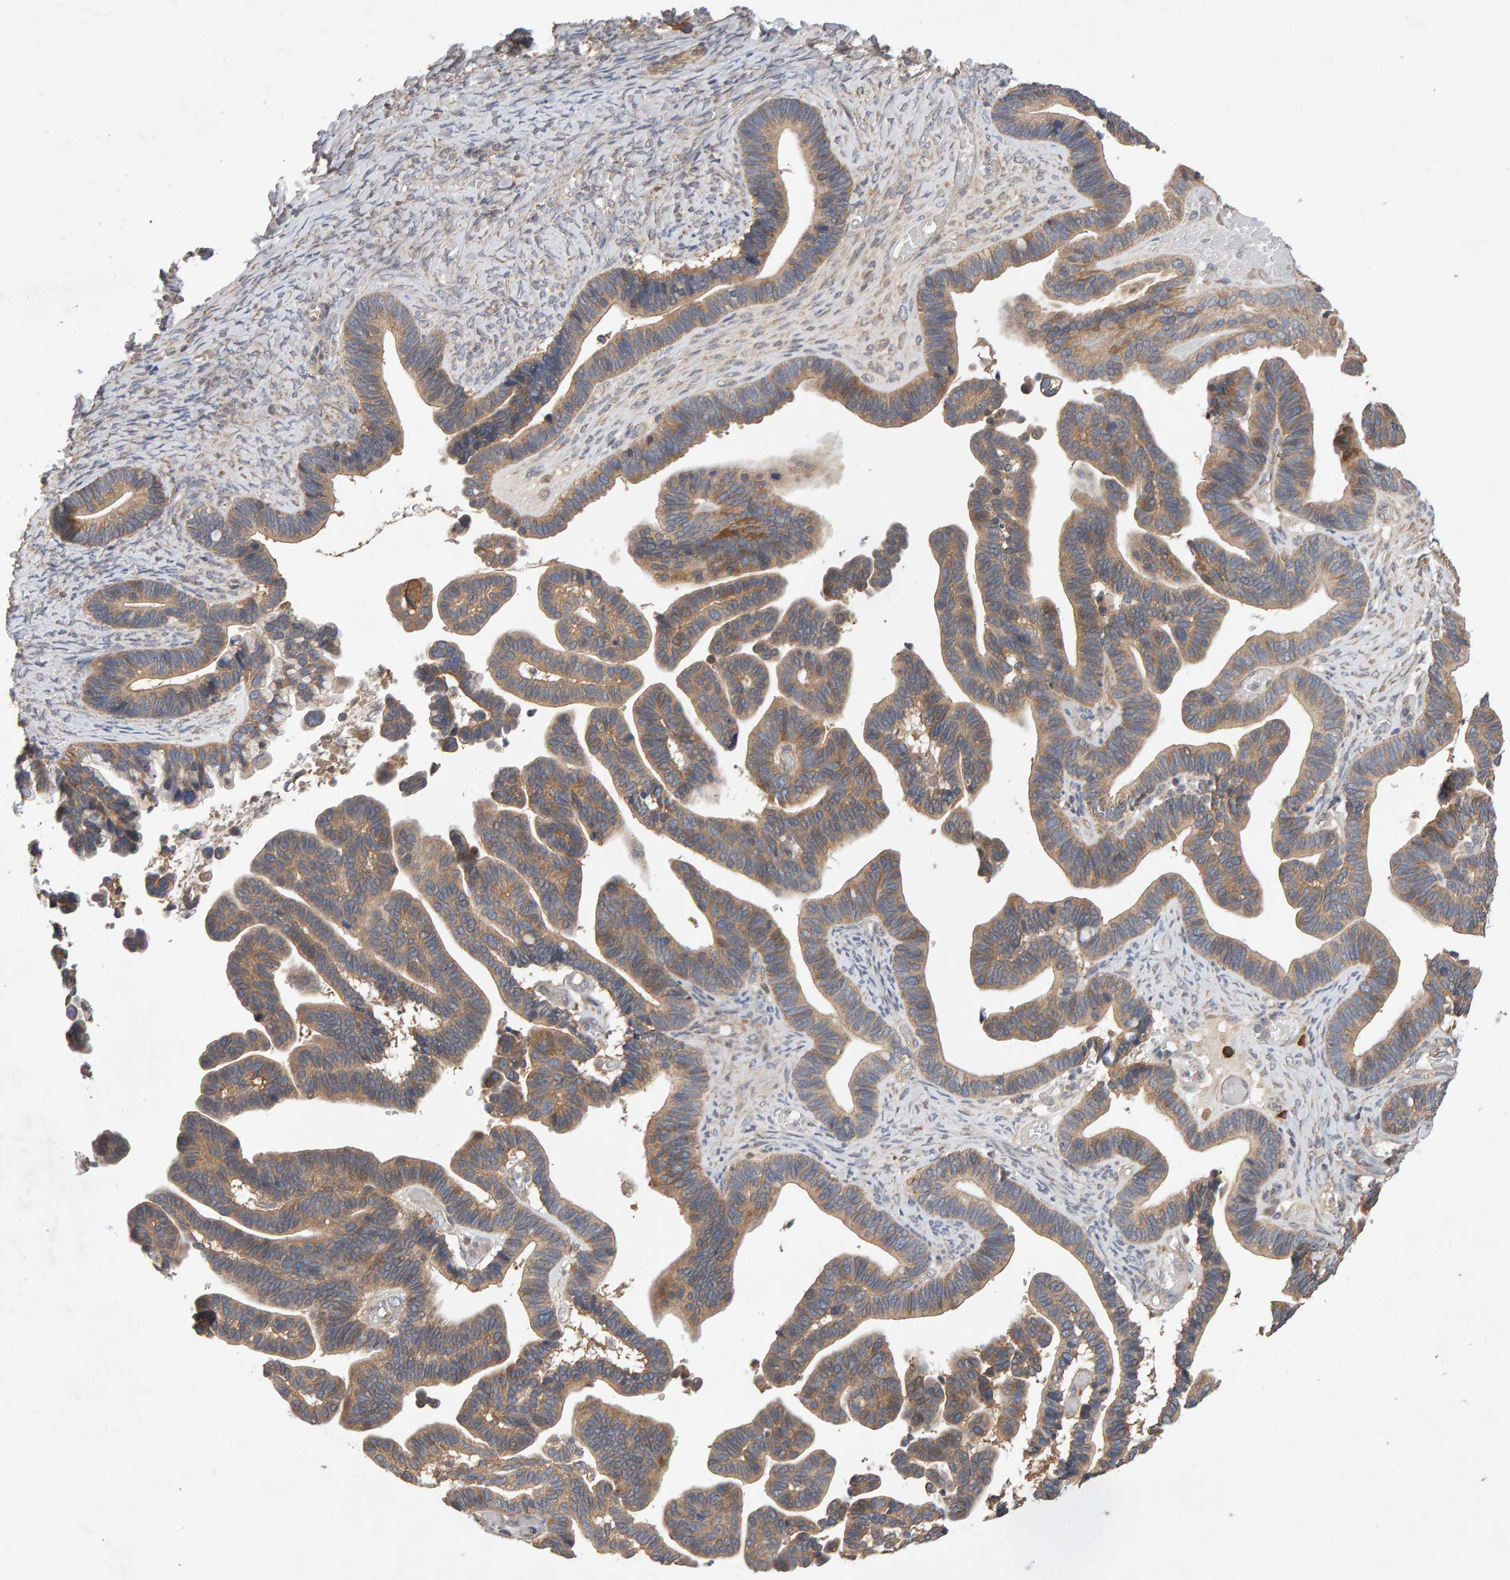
{"staining": {"intensity": "moderate", "quantity": ">75%", "location": "cytoplasmic/membranous"}, "tissue": "ovarian cancer", "cell_type": "Tumor cells", "image_type": "cancer", "snomed": [{"axis": "morphology", "description": "Cystadenocarcinoma, serous, NOS"}, {"axis": "topography", "description": "Ovary"}], "caption": "Protein staining exhibits moderate cytoplasmic/membranous expression in about >75% of tumor cells in serous cystadenocarcinoma (ovarian). The protein of interest is shown in brown color, while the nuclei are stained blue.", "gene": "RNF19A", "patient": {"sex": "female", "age": 56}}